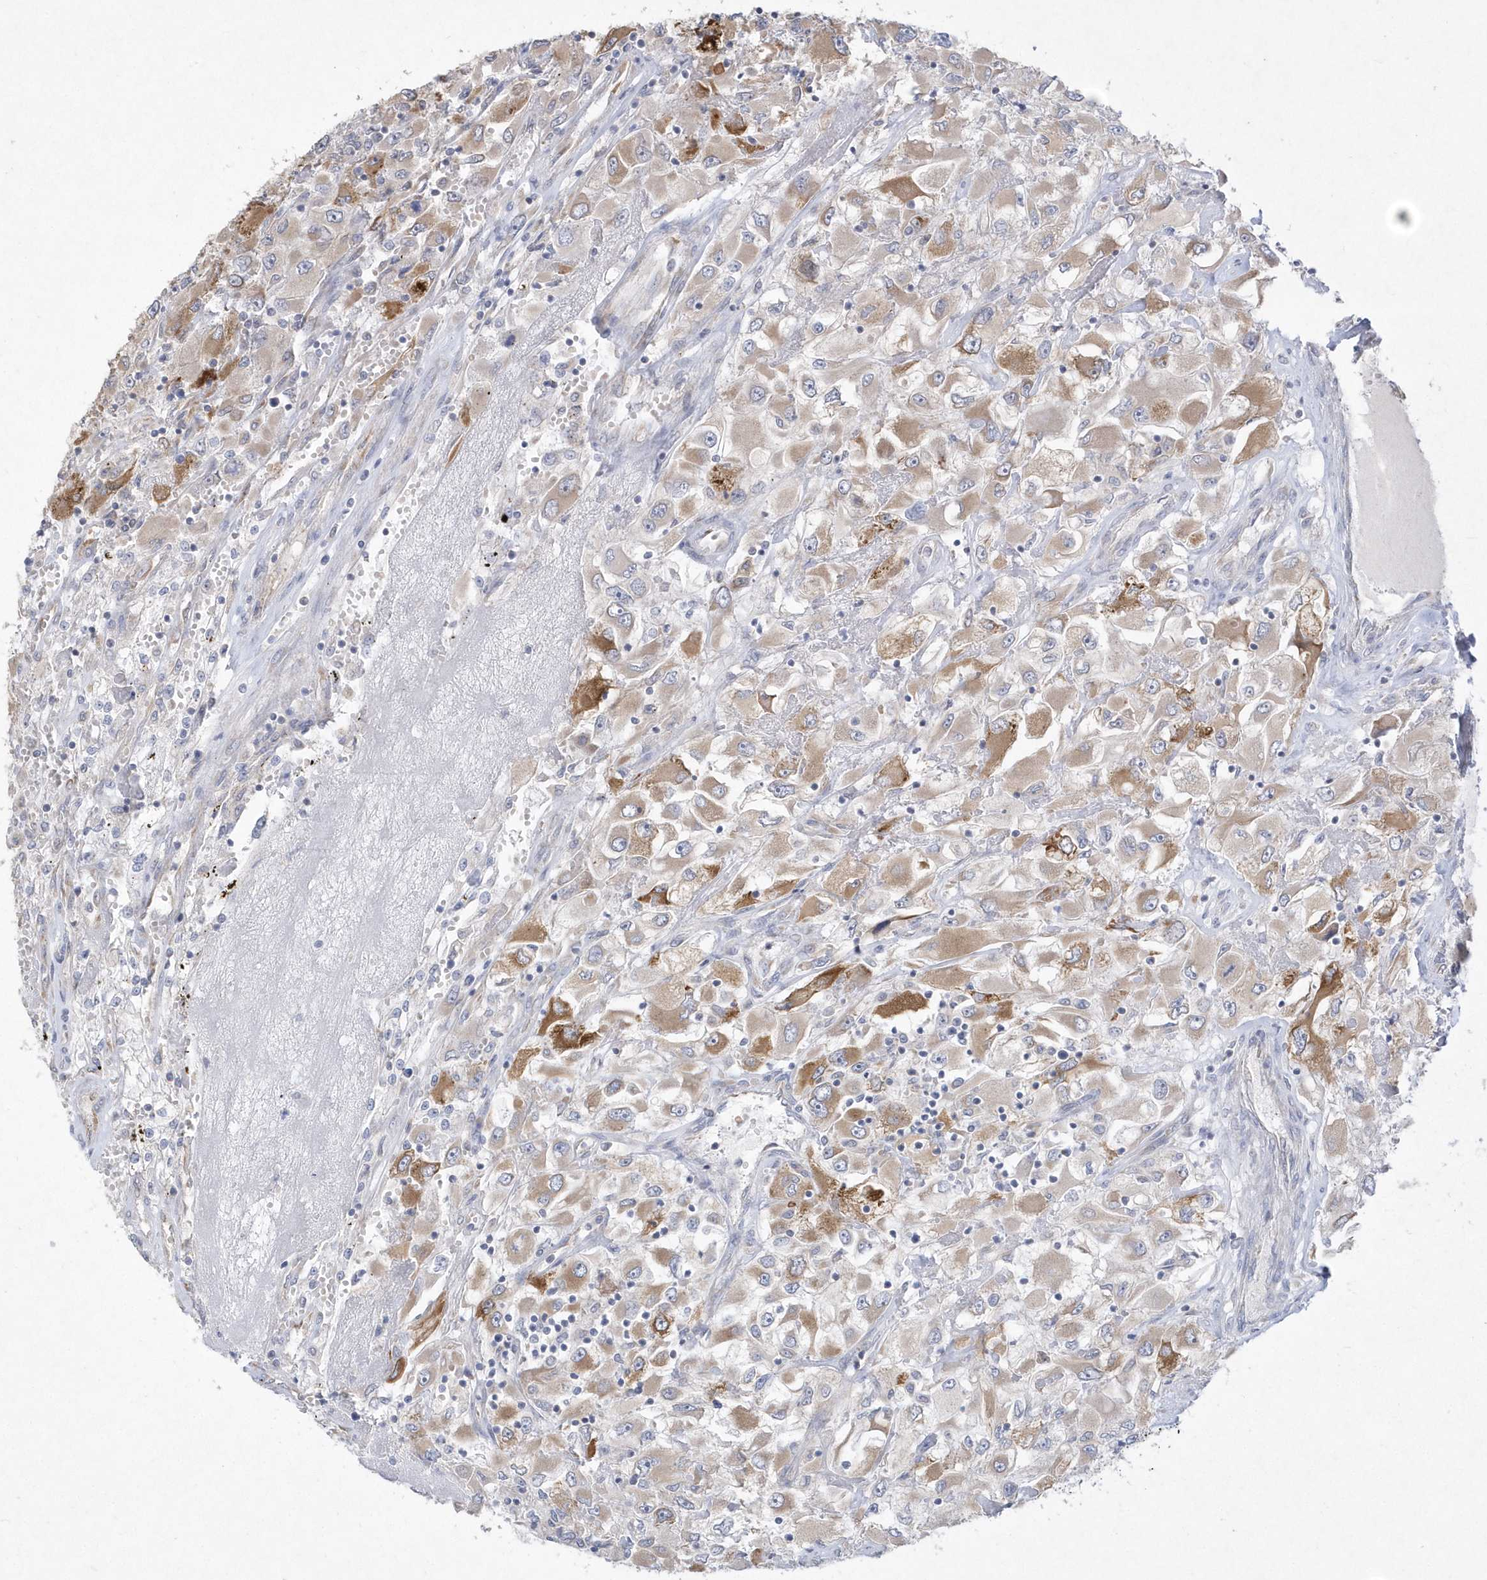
{"staining": {"intensity": "moderate", "quantity": ">75%", "location": "cytoplasmic/membranous"}, "tissue": "renal cancer", "cell_type": "Tumor cells", "image_type": "cancer", "snomed": [{"axis": "morphology", "description": "Adenocarcinoma, NOS"}, {"axis": "topography", "description": "Kidney"}], "caption": "Protein staining shows moderate cytoplasmic/membranous expression in about >75% of tumor cells in renal adenocarcinoma.", "gene": "DGAT1", "patient": {"sex": "female", "age": 52}}